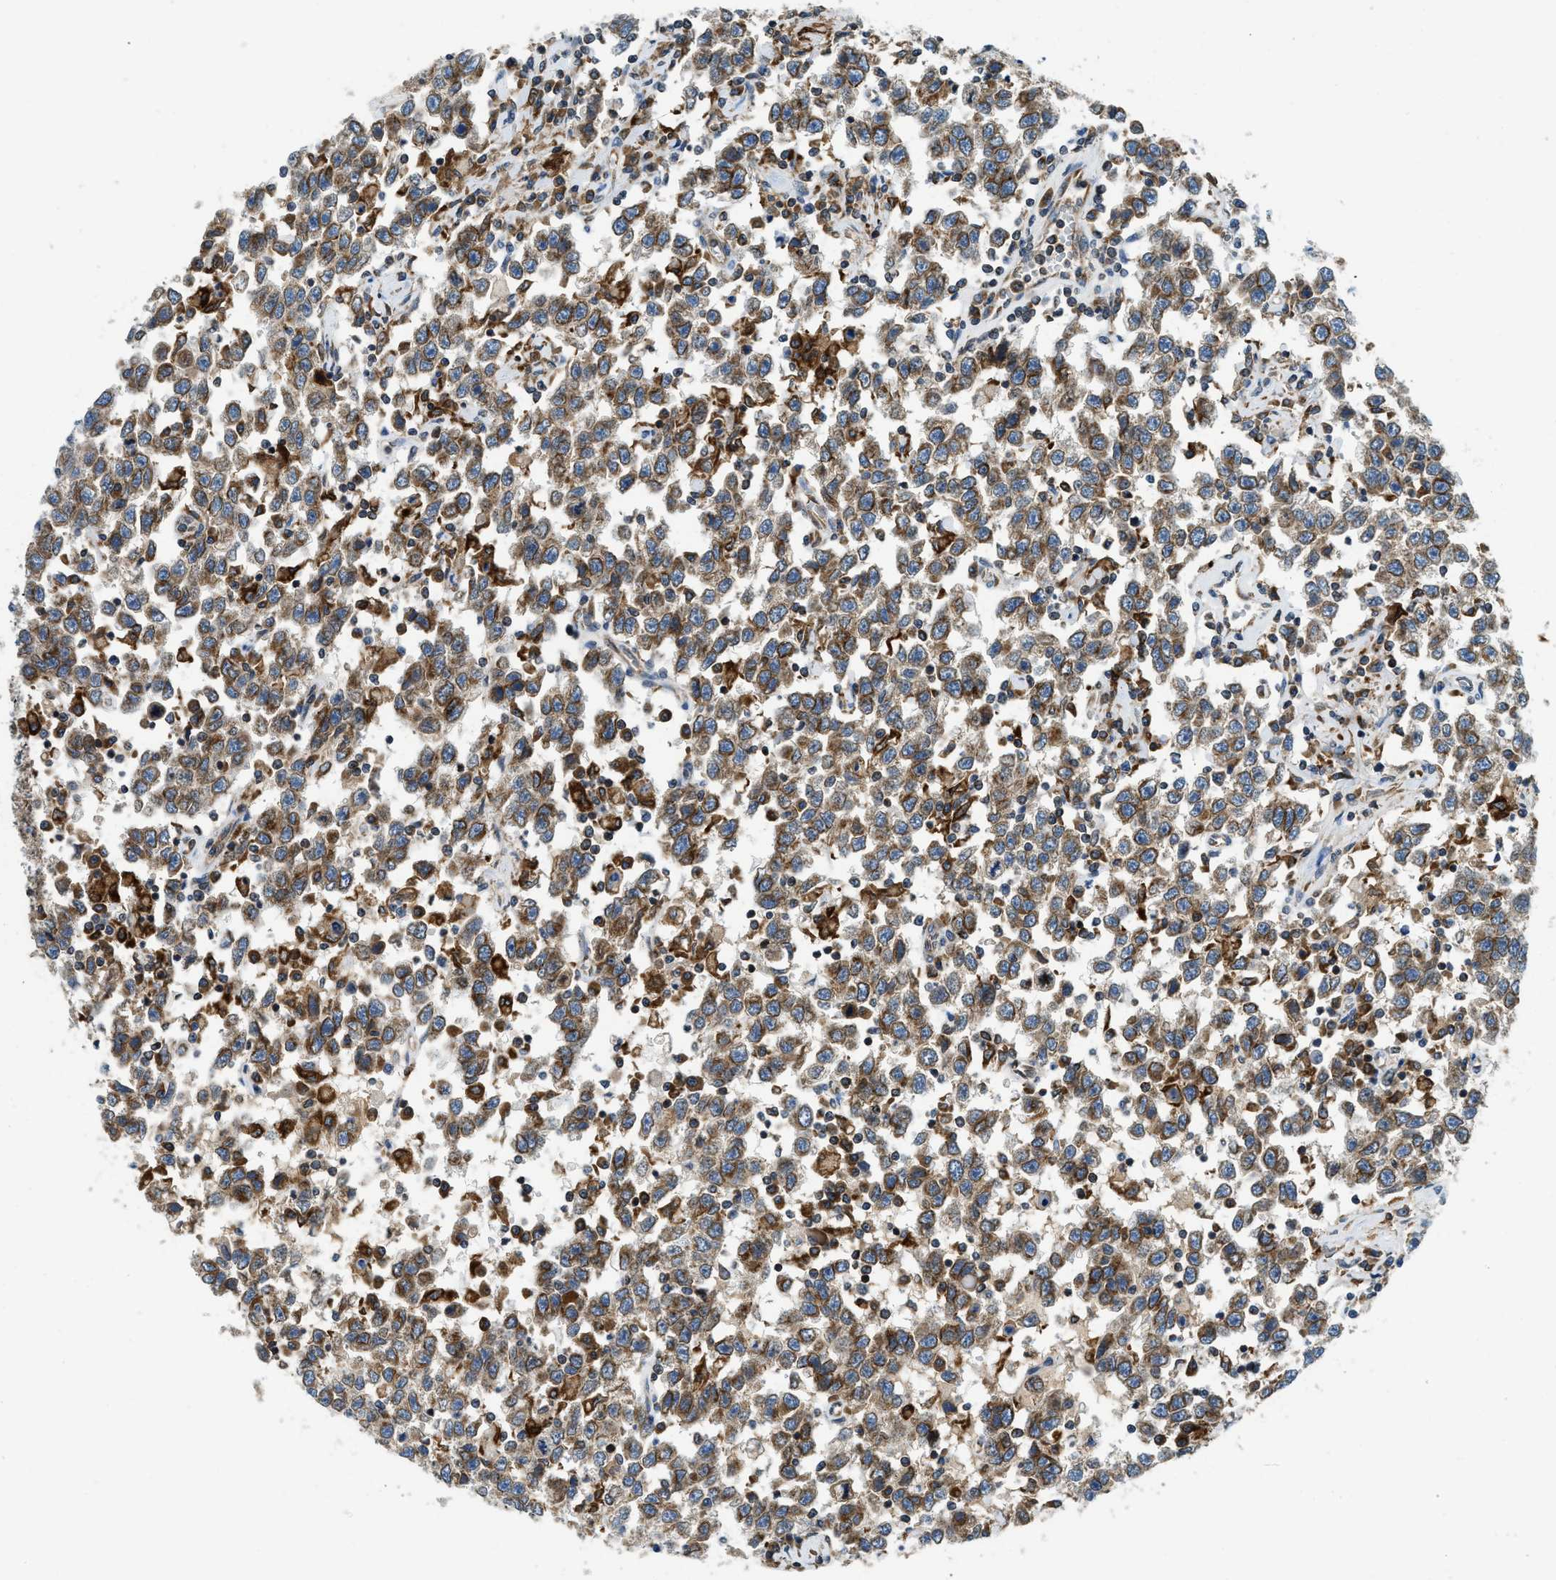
{"staining": {"intensity": "moderate", "quantity": ">75%", "location": "cytoplasmic/membranous"}, "tissue": "testis cancer", "cell_type": "Tumor cells", "image_type": "cancer", "snomed": [{"axis": "morphology", "description": "Seminoma, NOS"}, {"axis": "topography", "description": "Testis"}], "caption": "A high-resolution micrograph shows IHC staining of testis seminoma, which exhibits moderate cytoplasmic/membranous staining in about >75% of tumor cells. (DAB (3,3'-diaminobenzidine) IHC with brightfield microscopy, high magnification).", "gene": "BCAP31", "patient": {"sex": "male", "age": 41}}